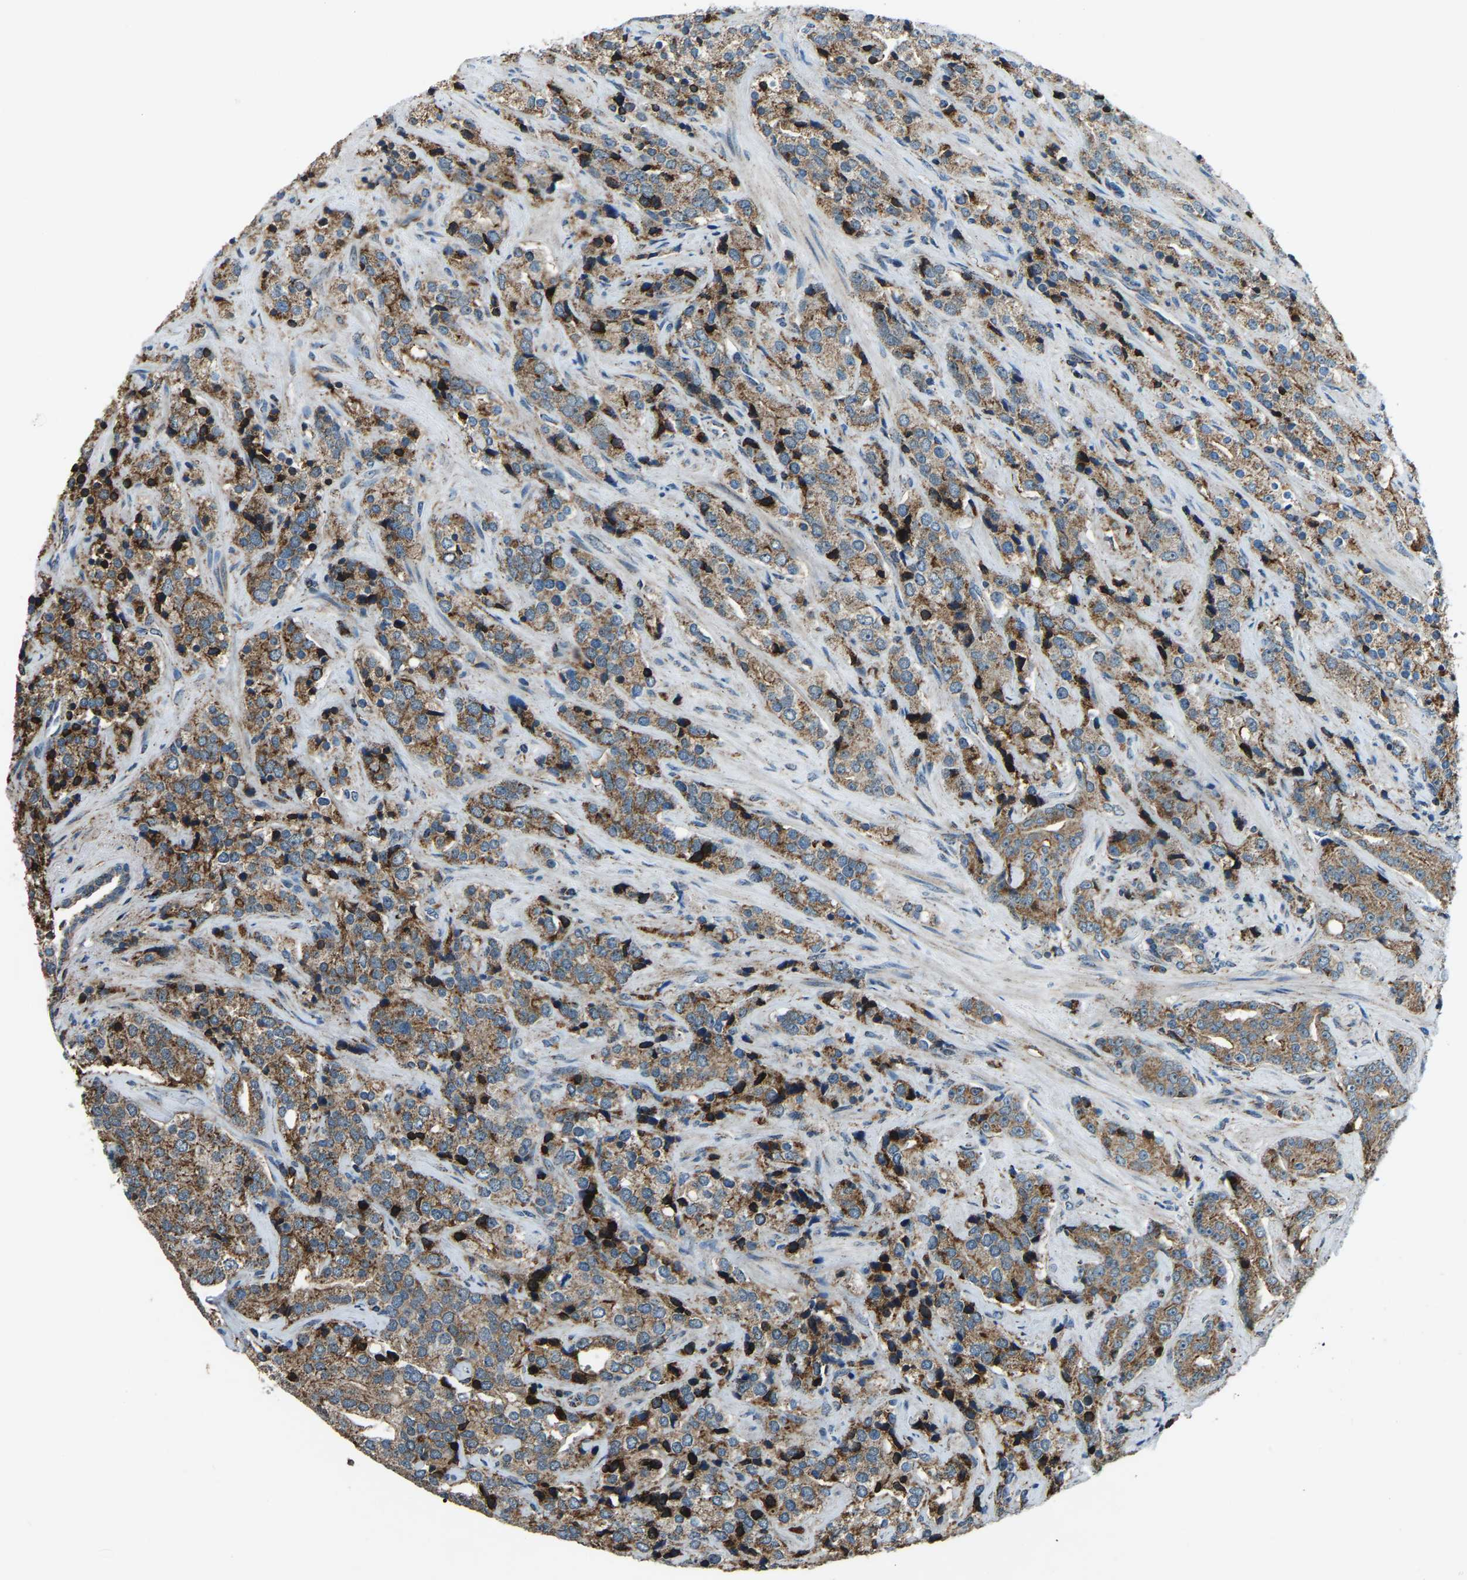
{"staining": {"intensity": "moderate", "quantity": ">75%", "location": "cytoplasmic/membranous"}, "tissue": "prostate cancer", "cell_type": "Tumor cells", "image_type": "cancer", "snomed": [{"axis": "morphology", "description": "Adenocarcinoma, High grade"}, {"axis": "topography", "description": "Prostate"}], "caption": "Protein staining of prostate high-grade adenocarcinoma tissue displays moderate cytoplasmic/membranous expression in about >75% of tumor cells.", "gene": "RBM33", "patient": {"sex": "male", "age": 71}}